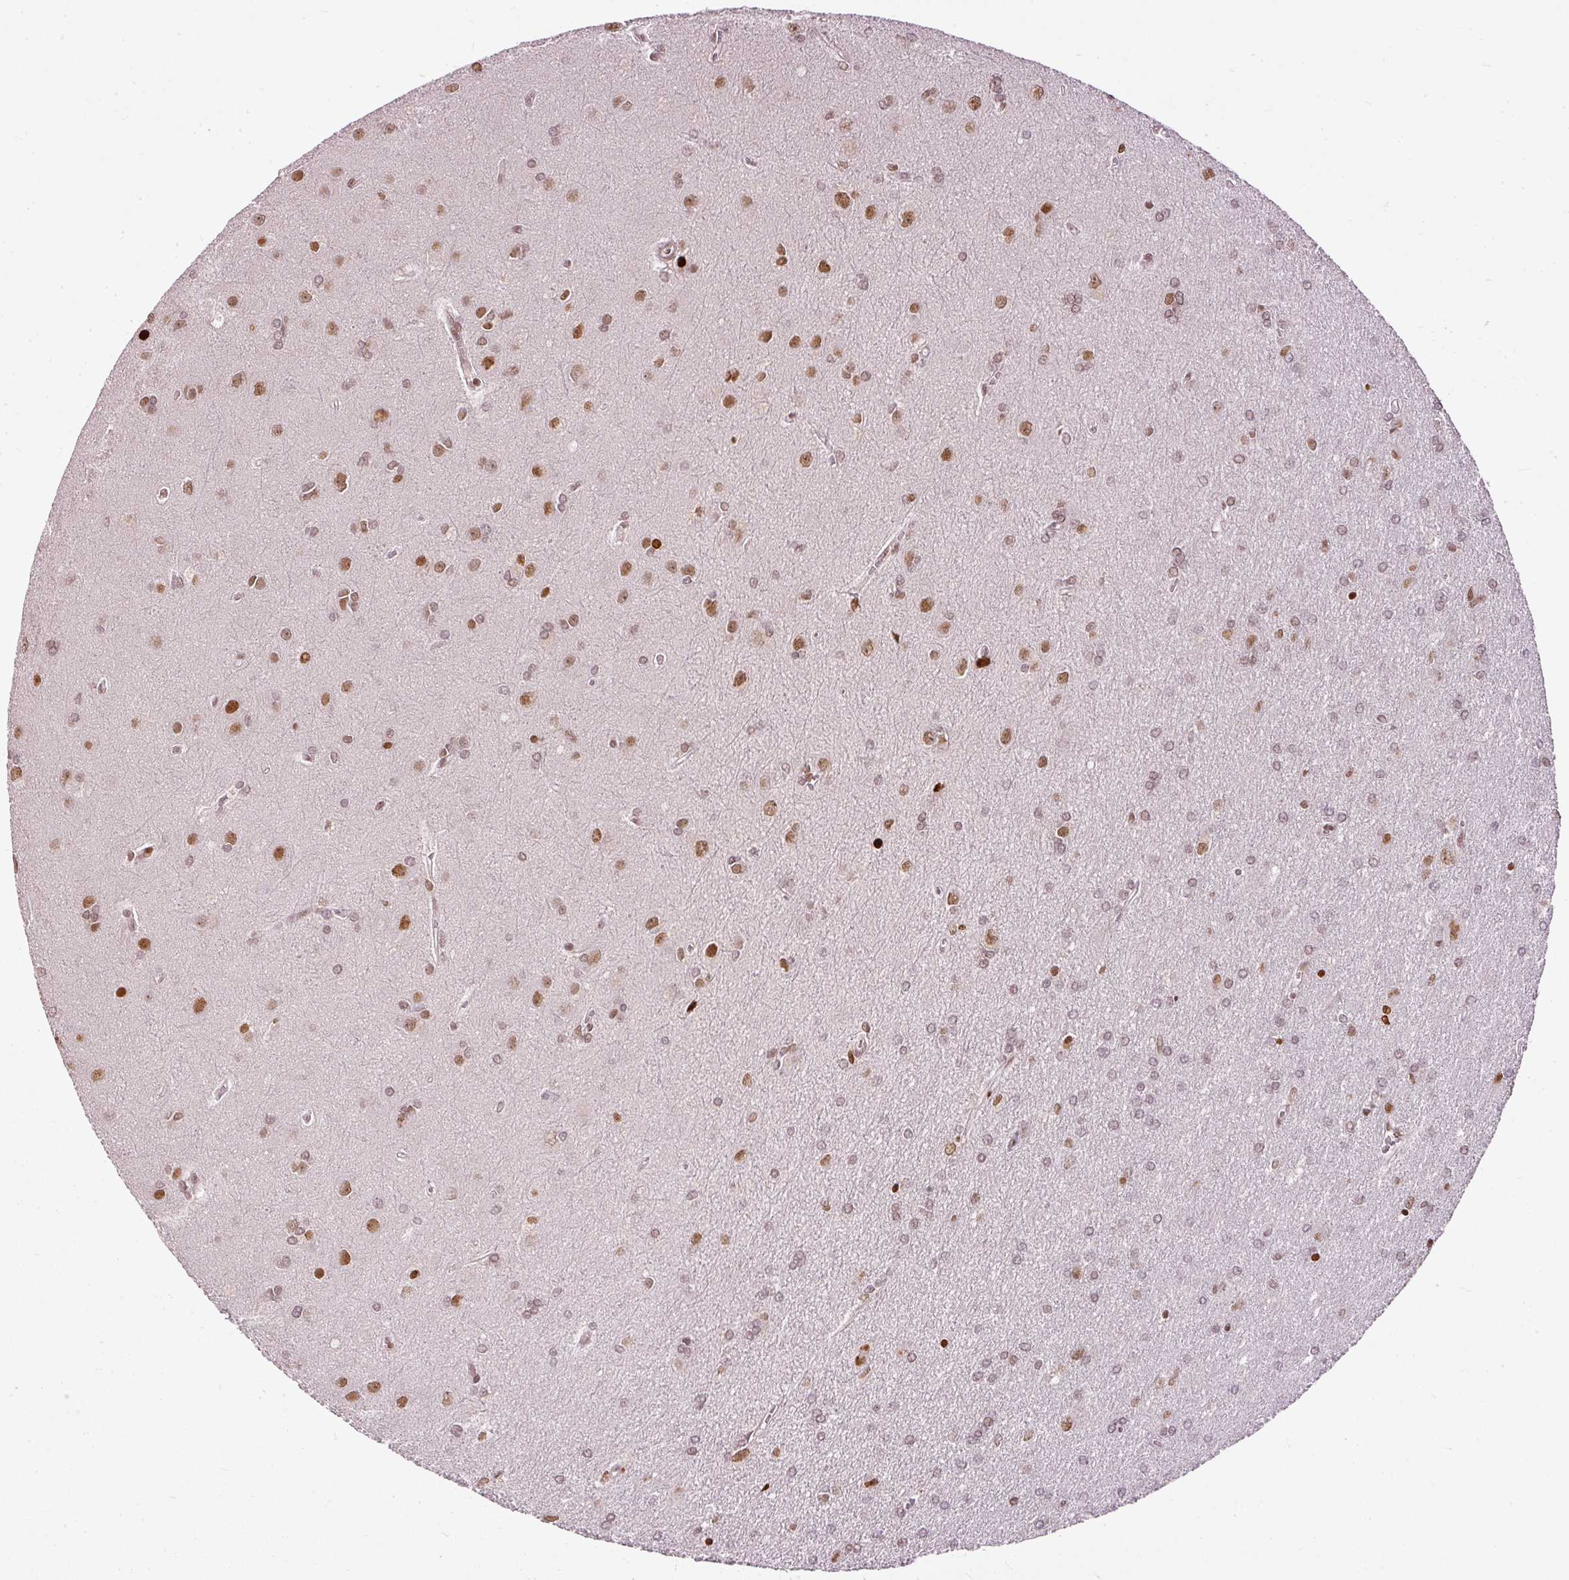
{"staining": {"intensity": "strong", "quantity": "25%-75%", "location": "nuclear"}, "tissue": "glioma", "cell_type": "Tumor cells", "image_type": "cancer", "snomed": [{"axis": "morphology", "description": "Glioma, malignant, High grade"}, {"axis": "topography", "description": "Brain"}], "caption": "This is a histology image of immunohistochemistry (IHC) staining of glioma, which shows strong positivity in the nuclear of tumor cells.", "gene": "ZNF778", "patient": {"sex": "male", "age": 67}}